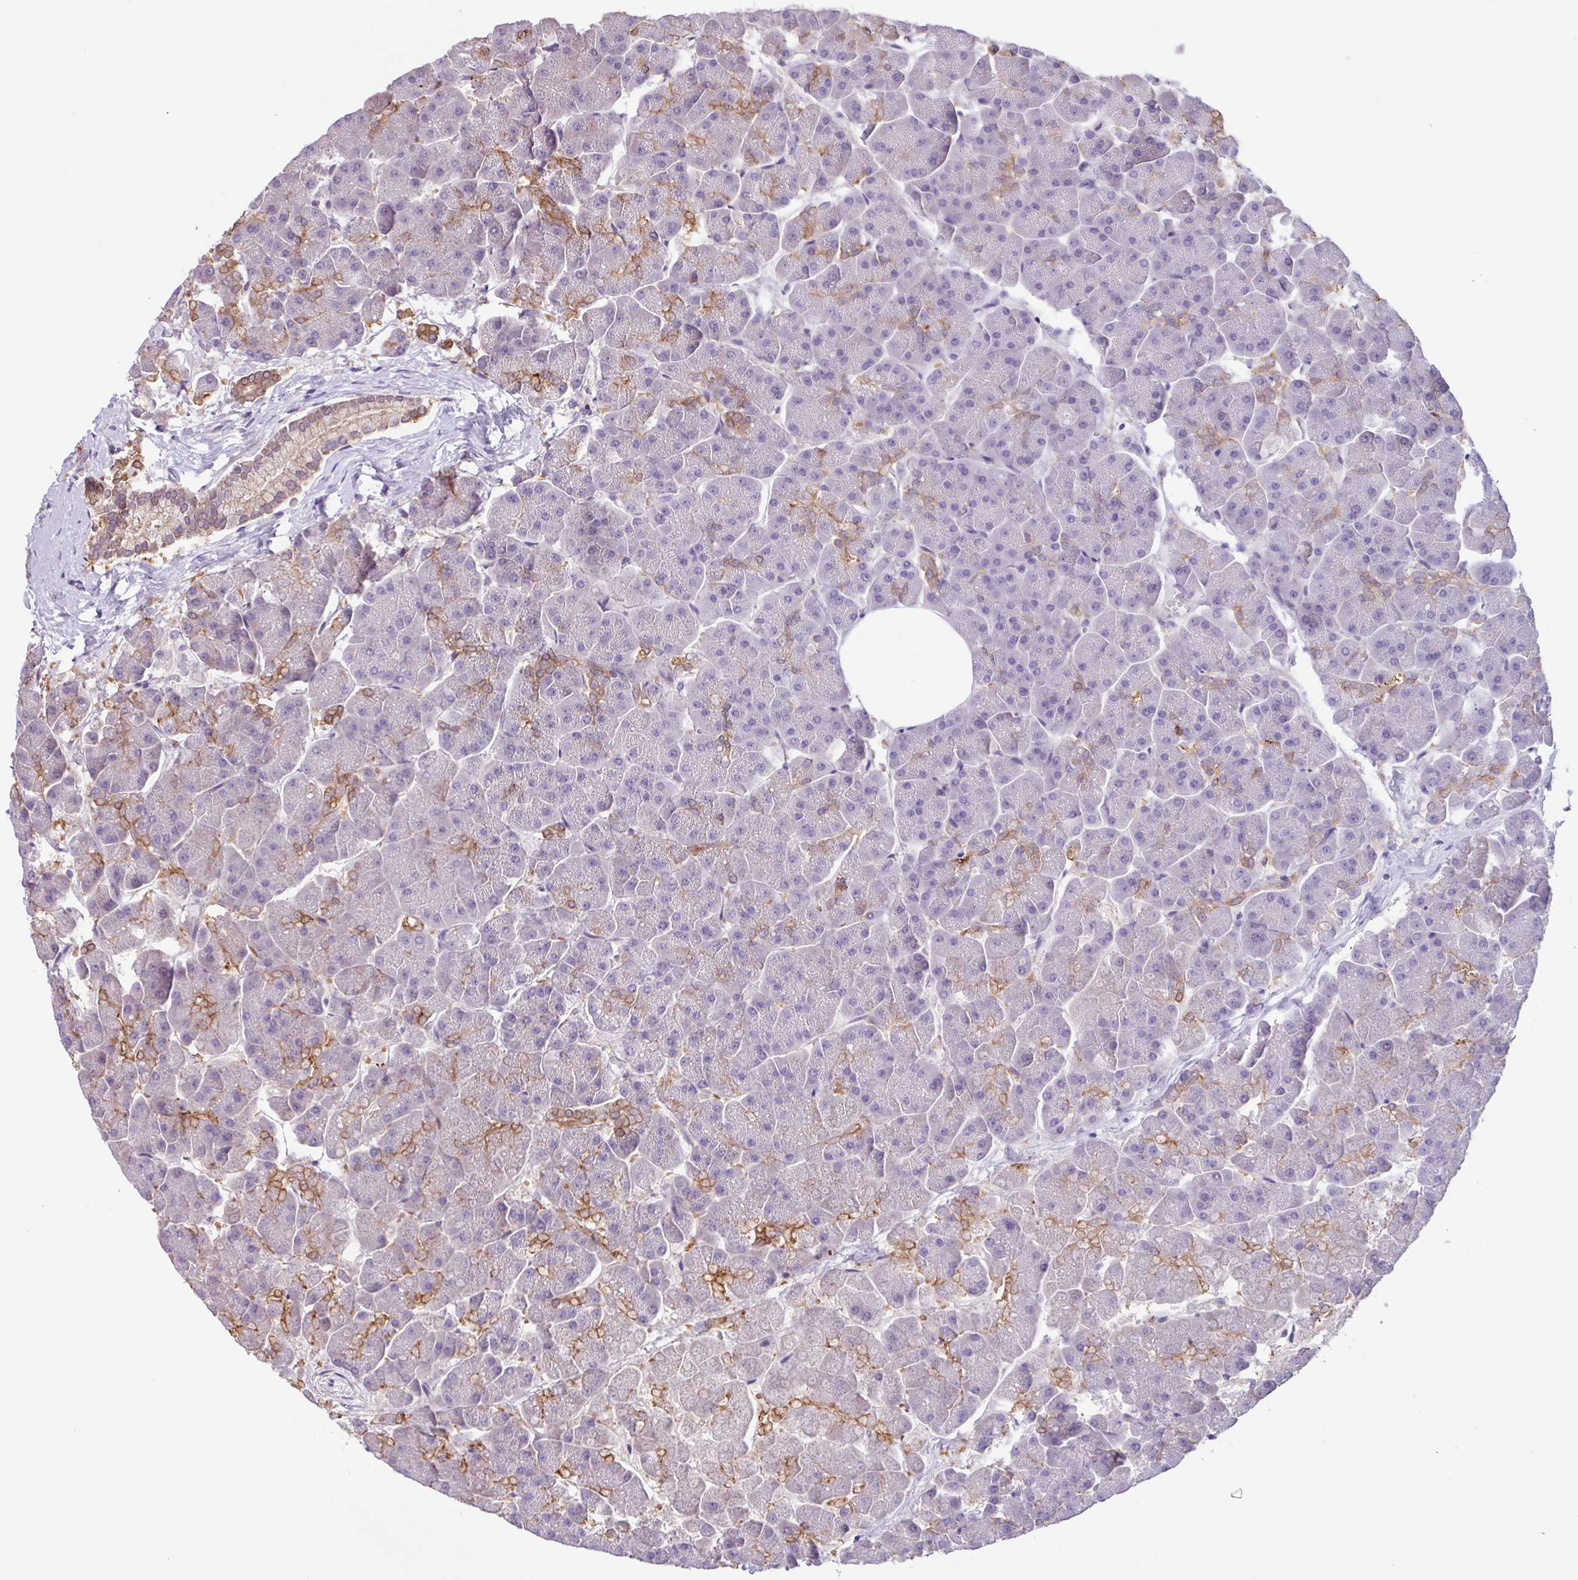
{"staining": {"intensity": "moderate", "quantity": "<25%", "location": "cytoplasmic/membranous"}, "tissue": "pancreas", "cell_type": "Exocrine glandular cells", "image_type": "normal", "snomed": [{"axis": "morphology", "description": "Normal tissue, NOS"}, {"axis": "topography", "description": "Pancreas"}, {"axis": "topography", "description": "Peripheral nerve tissue"}], "caption": "The micrograph demonstrates a brown stain indicating the presence of a protein in the cytoplasmic/membranous of exocrine glandular cells in pancreas.", "gene": "SFTPB", "patient": {"sex": "male", "age": 54}}